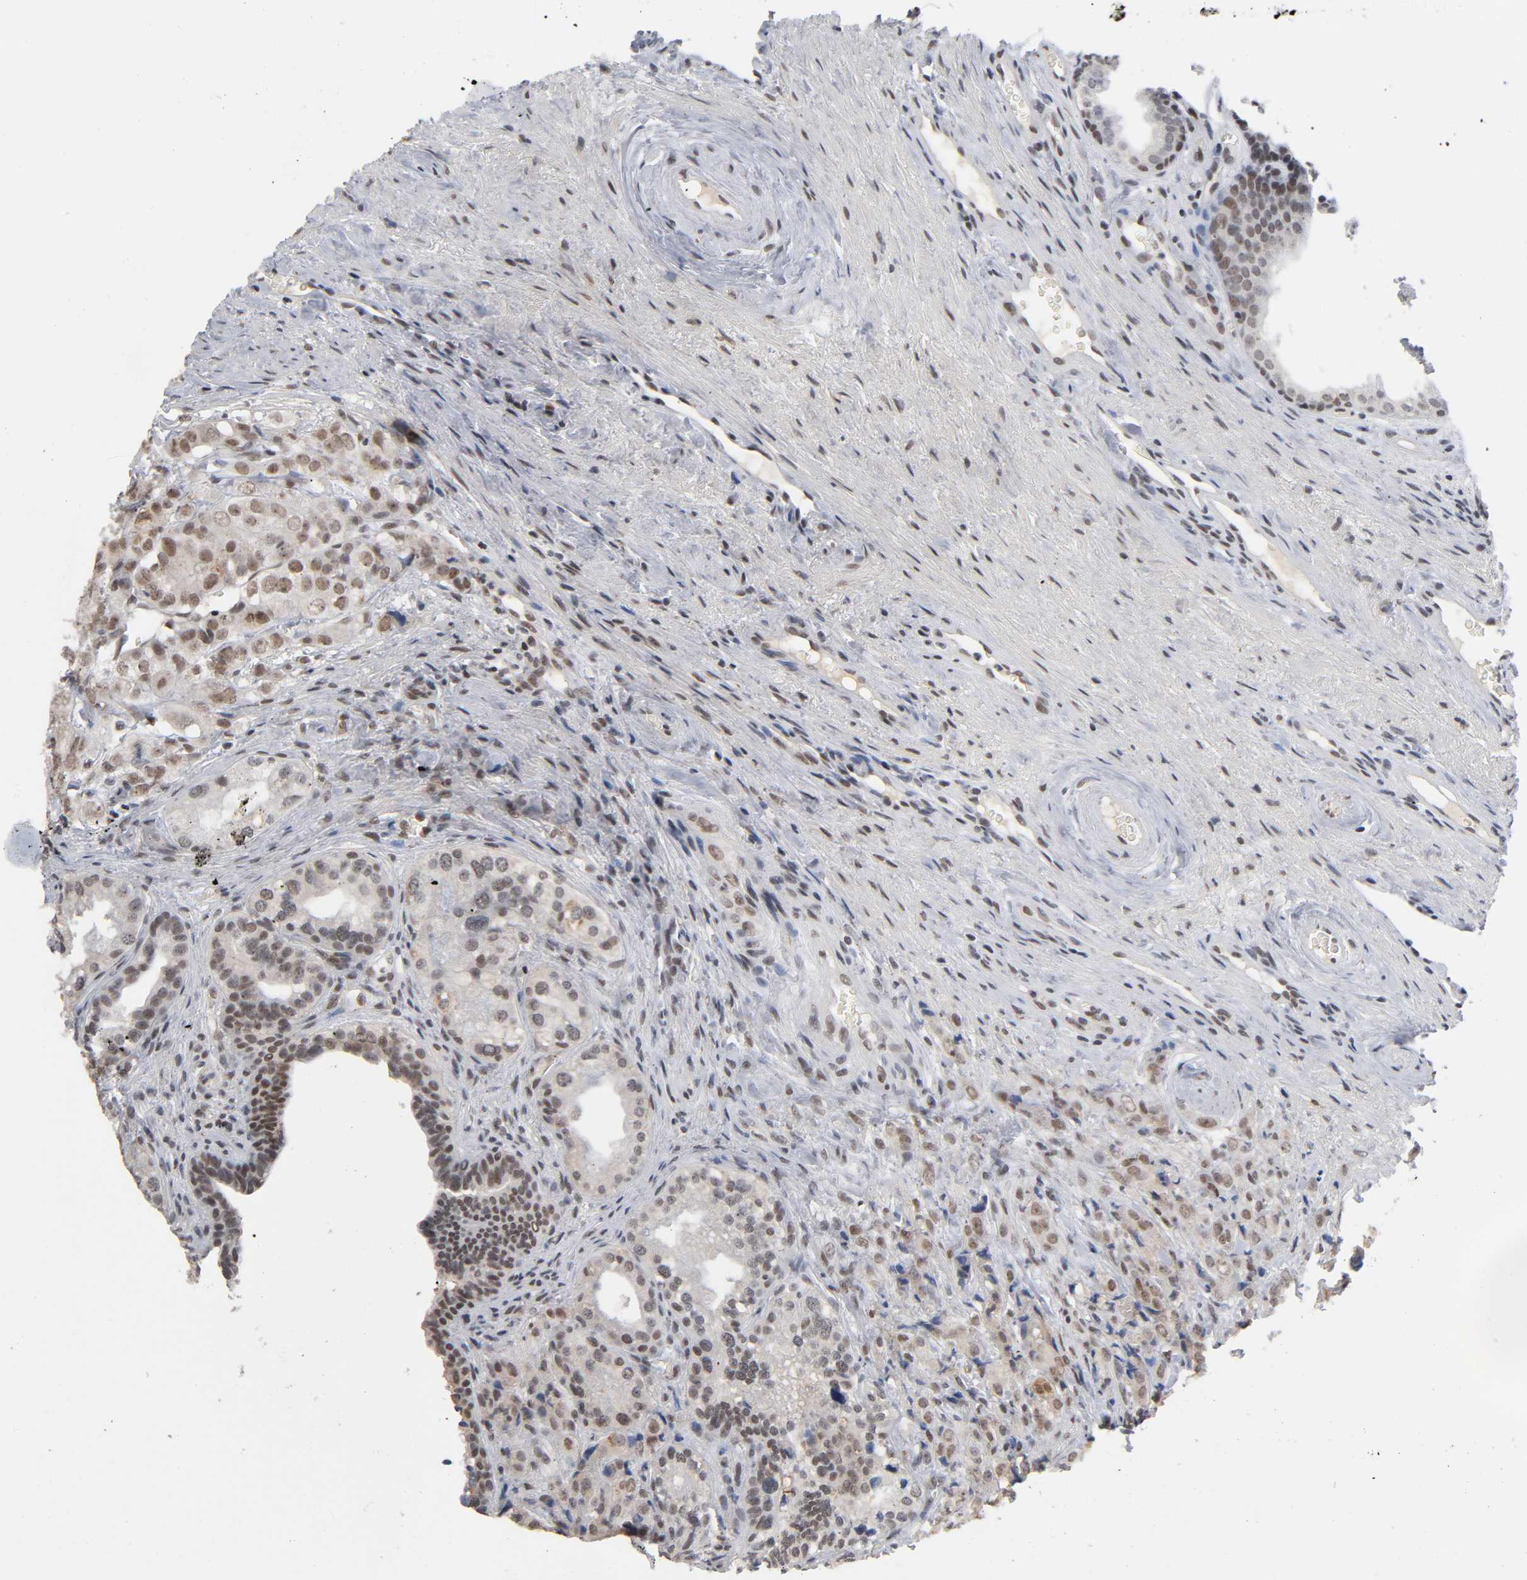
{"staining": {"intensity": "weak", "quantity": ">75%", "location": "cytoplasmic/membranous,nuclear"}, "tissue": "prostate cancer", "cell_type": "Tumor cells", "image_type": "cancer", "snomed": [{"axis": "morphology", "description": "Adenocarcinoma, High grade"}, {"axis": "topography", "description": "Prostate"}], "caption": "Immunohistochemical staining of prostate cancer shows low levels of weak cytoplasmic/membranous and nuclear protein expression in approximately >75% of tumor cells.", "gene": "ZNF384", "patient": {"sex": "male", "age": 68}}